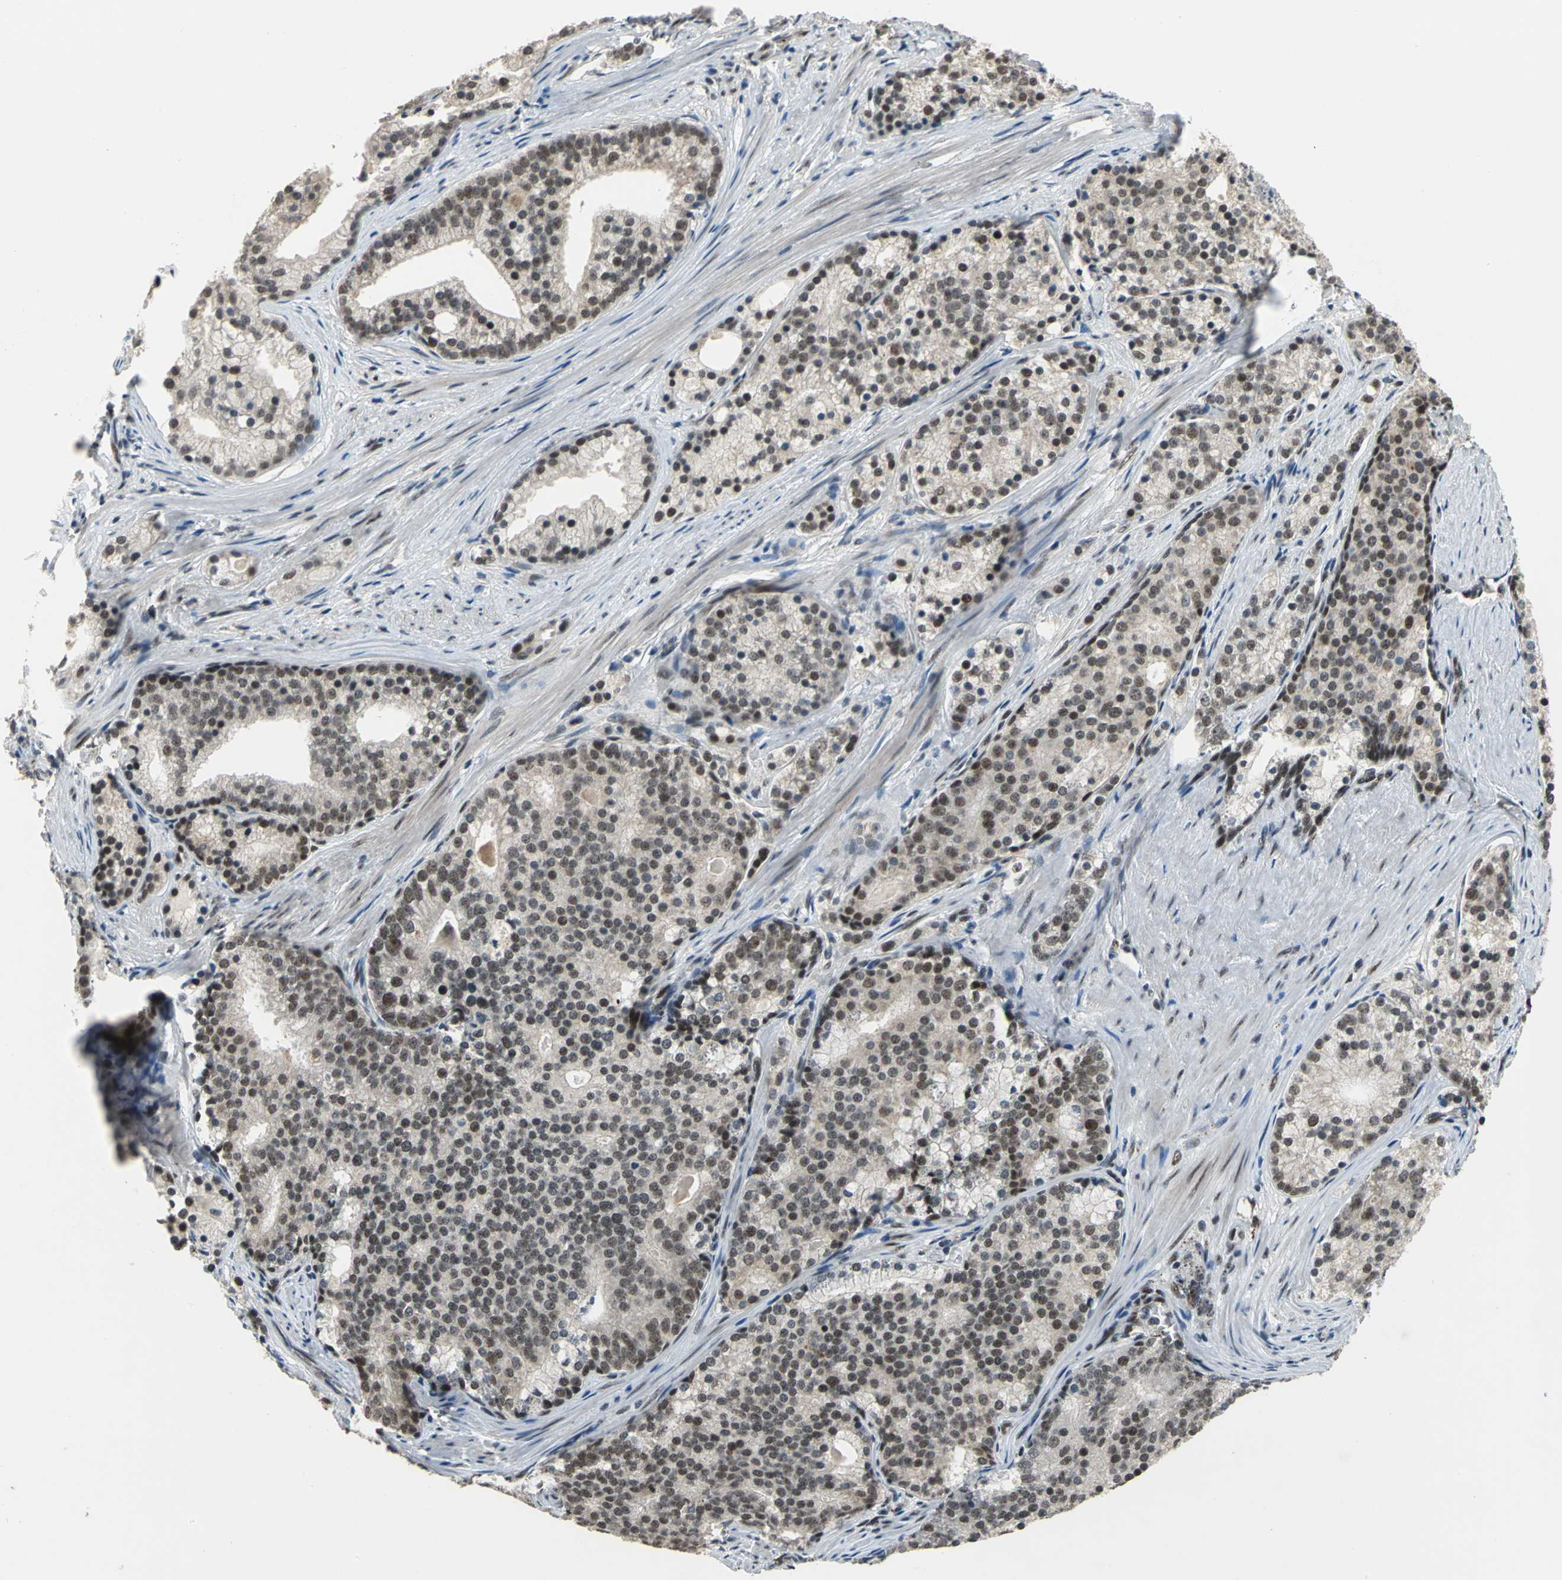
{"staining": {"intensity": "moderate", "quantity": "25%-75%", "location": "cytoplasmic/membranous,nuclear"}, "tissue": "prostate cancer", "cell_type": "Tumor cells", "image_type": "cancer", "snomed": [{"axis": "morphology", "description": "Adenocarcinoma, Low grade"}, {"axis": "topography", "description": "Prostate"}], "caption": "Human prostate cancer stained for a protein (brown) shows moderate cytoplasmic/membranous and nuclear positive positivity in about 25%-75% of tumor cells.", "gene": "ELF2", "patient": {"sex": "male", "age": 71}}